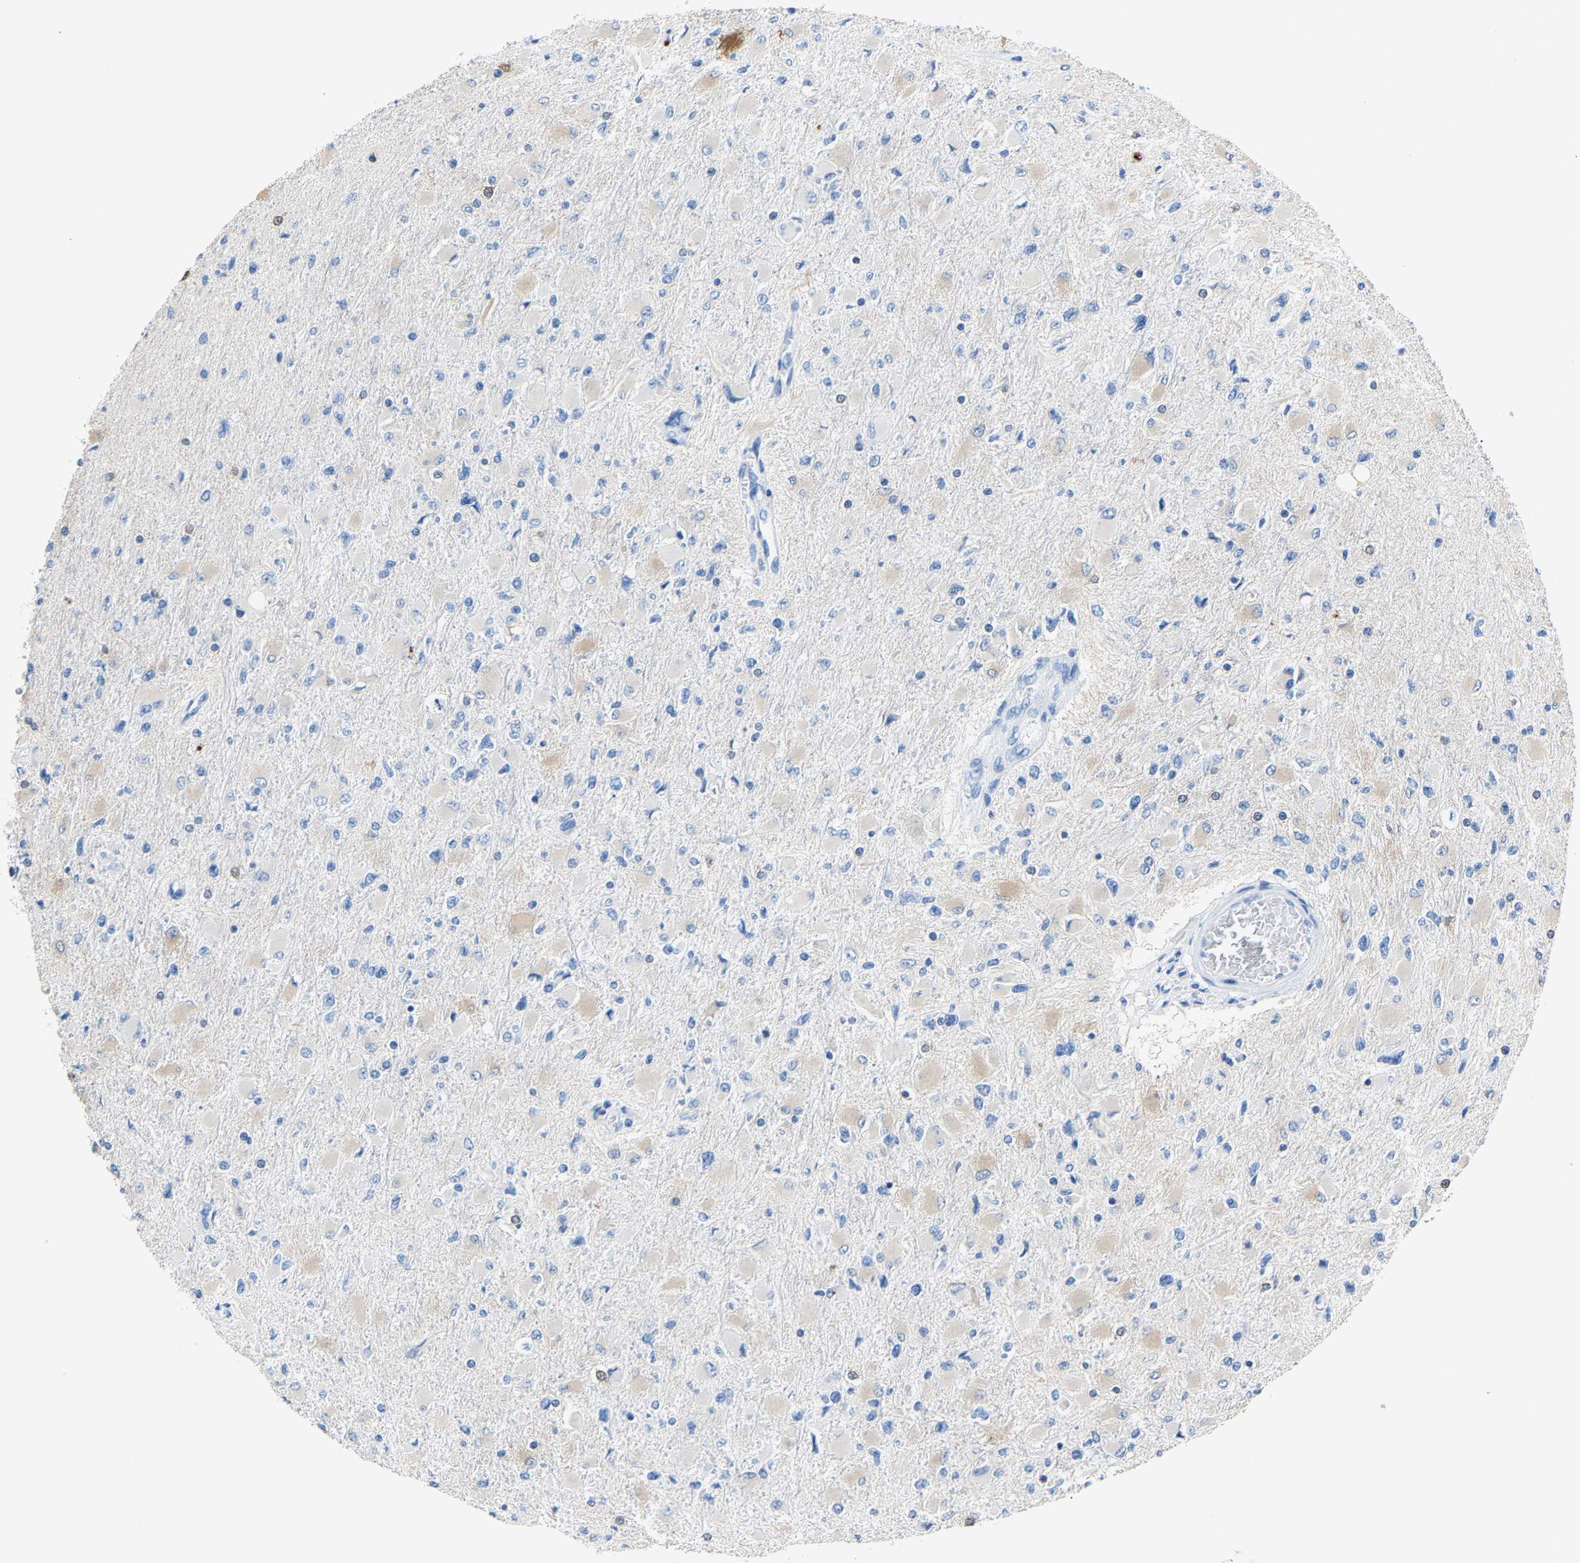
{"staining": {"intensity": "negative", "quantity": "none", "location": "none"}, "tissue": "glioma", "cell_type": "Tumor cells", "image_type": "cancer", "snomed": [{"axis": "morphology", "description": "Glioma, malignant, High grade"}, {"axis": "topography", "description": "Cerebral cortex"}], "caption": "DAB immunohistochemical staining of human glioma exhibits no significant positivity in tumor cells.", "gene": "S100P", "patient": {"sex": "female", "age": 36}}